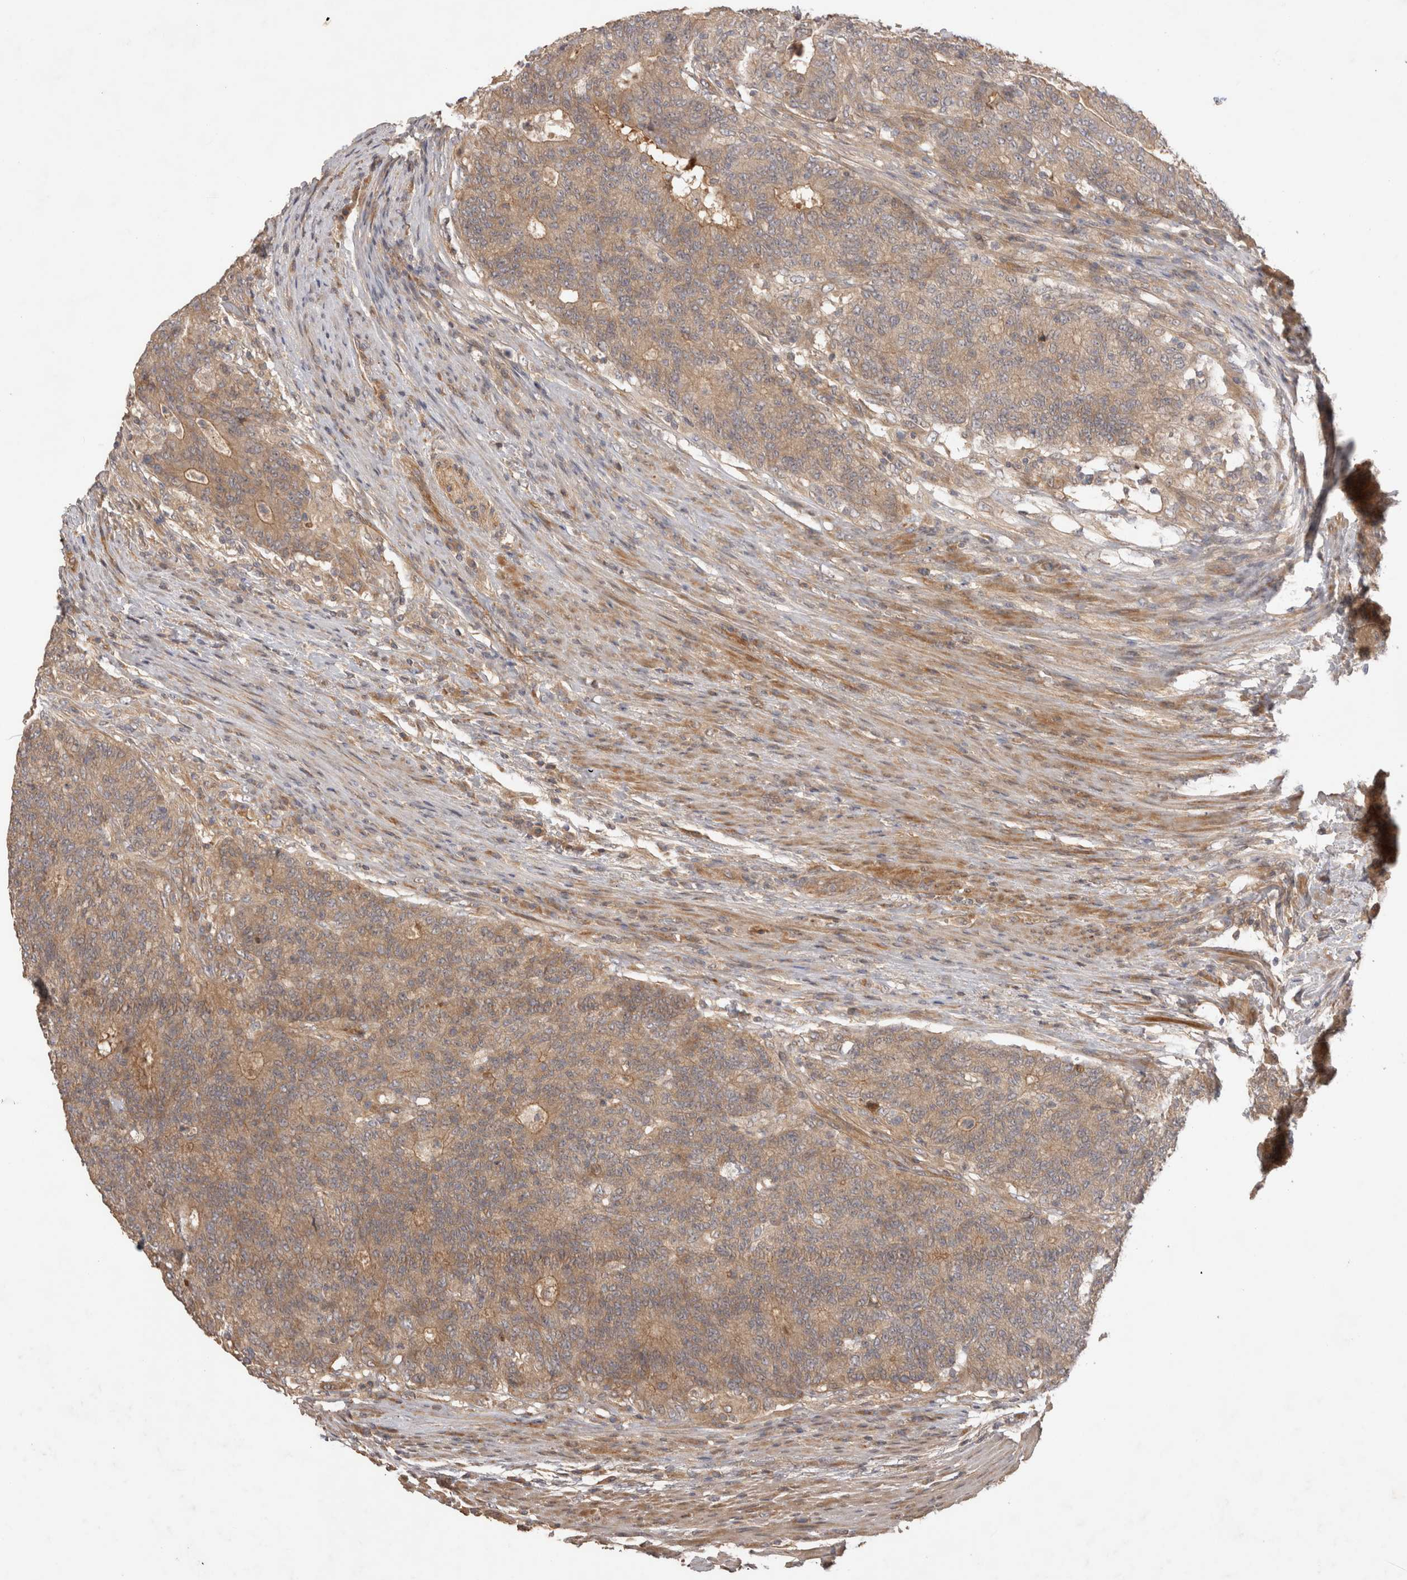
{"staining": {"intensity": "weak", "quantity": ">75%", "location": "cytoplasmic/membranous"}, "tissue": "colorectal cancer", "cell_type": "Tumor cells", "image_type": "cancer", "snomed": [{"axis": "morphology", "description": "Normal tissue, NOS"}, {"axis": "morphology", "description": "Adenocarcinoma, NOS"}, {"axis": "topography", "description": "Colon"}], "caption": "The immunohistochemical stain highlights weak cytoplasmic/membranous staining in tumor cells of colorectal cancer (adenocarcinoma) tissue.", "gene": "PPP1R42", "patient": {"sex": "female", "age": 75}}